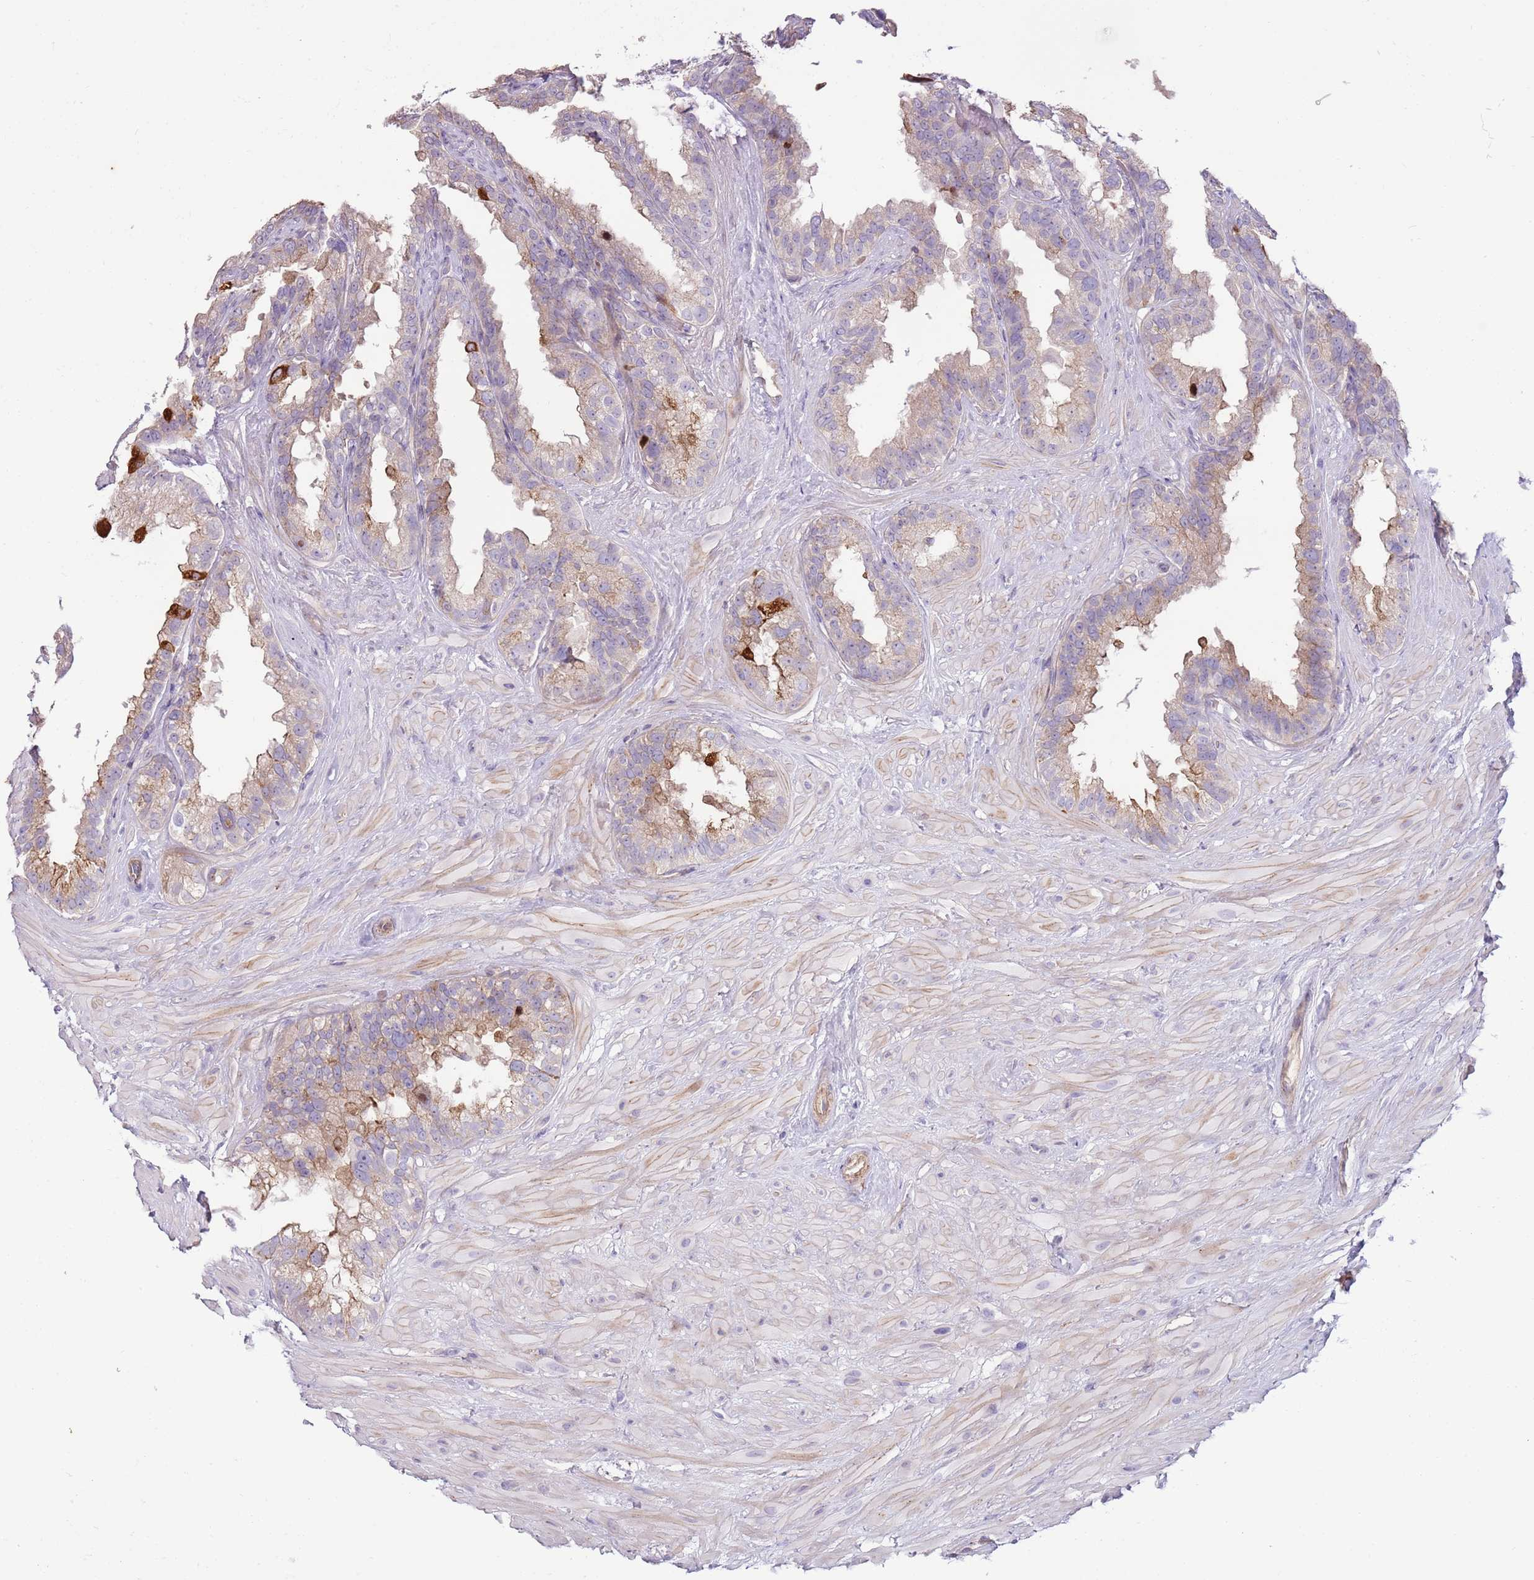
{"staining": {"intensity": "strong", "quantity": "<25%", "location": "cytoplasmic/membranous"}, "tissue": "seminal vesicle", "cell_type": "Glandular cells", "image_type": "normal", "snomed": [{"axis": "morphology", "description": "Normal tissue, NOS"}, {"axis": "topography", "description": "Seminal veicle"}], "caption": "A histopathology image showing strong cytoplasmic/membranous positivity in about <25% of glandular cells in benign seminal vesicle, as visualized by brown immunohistochemical staining.", "gene": "MRO", "patient": {"sex": "male", "age": 80}}